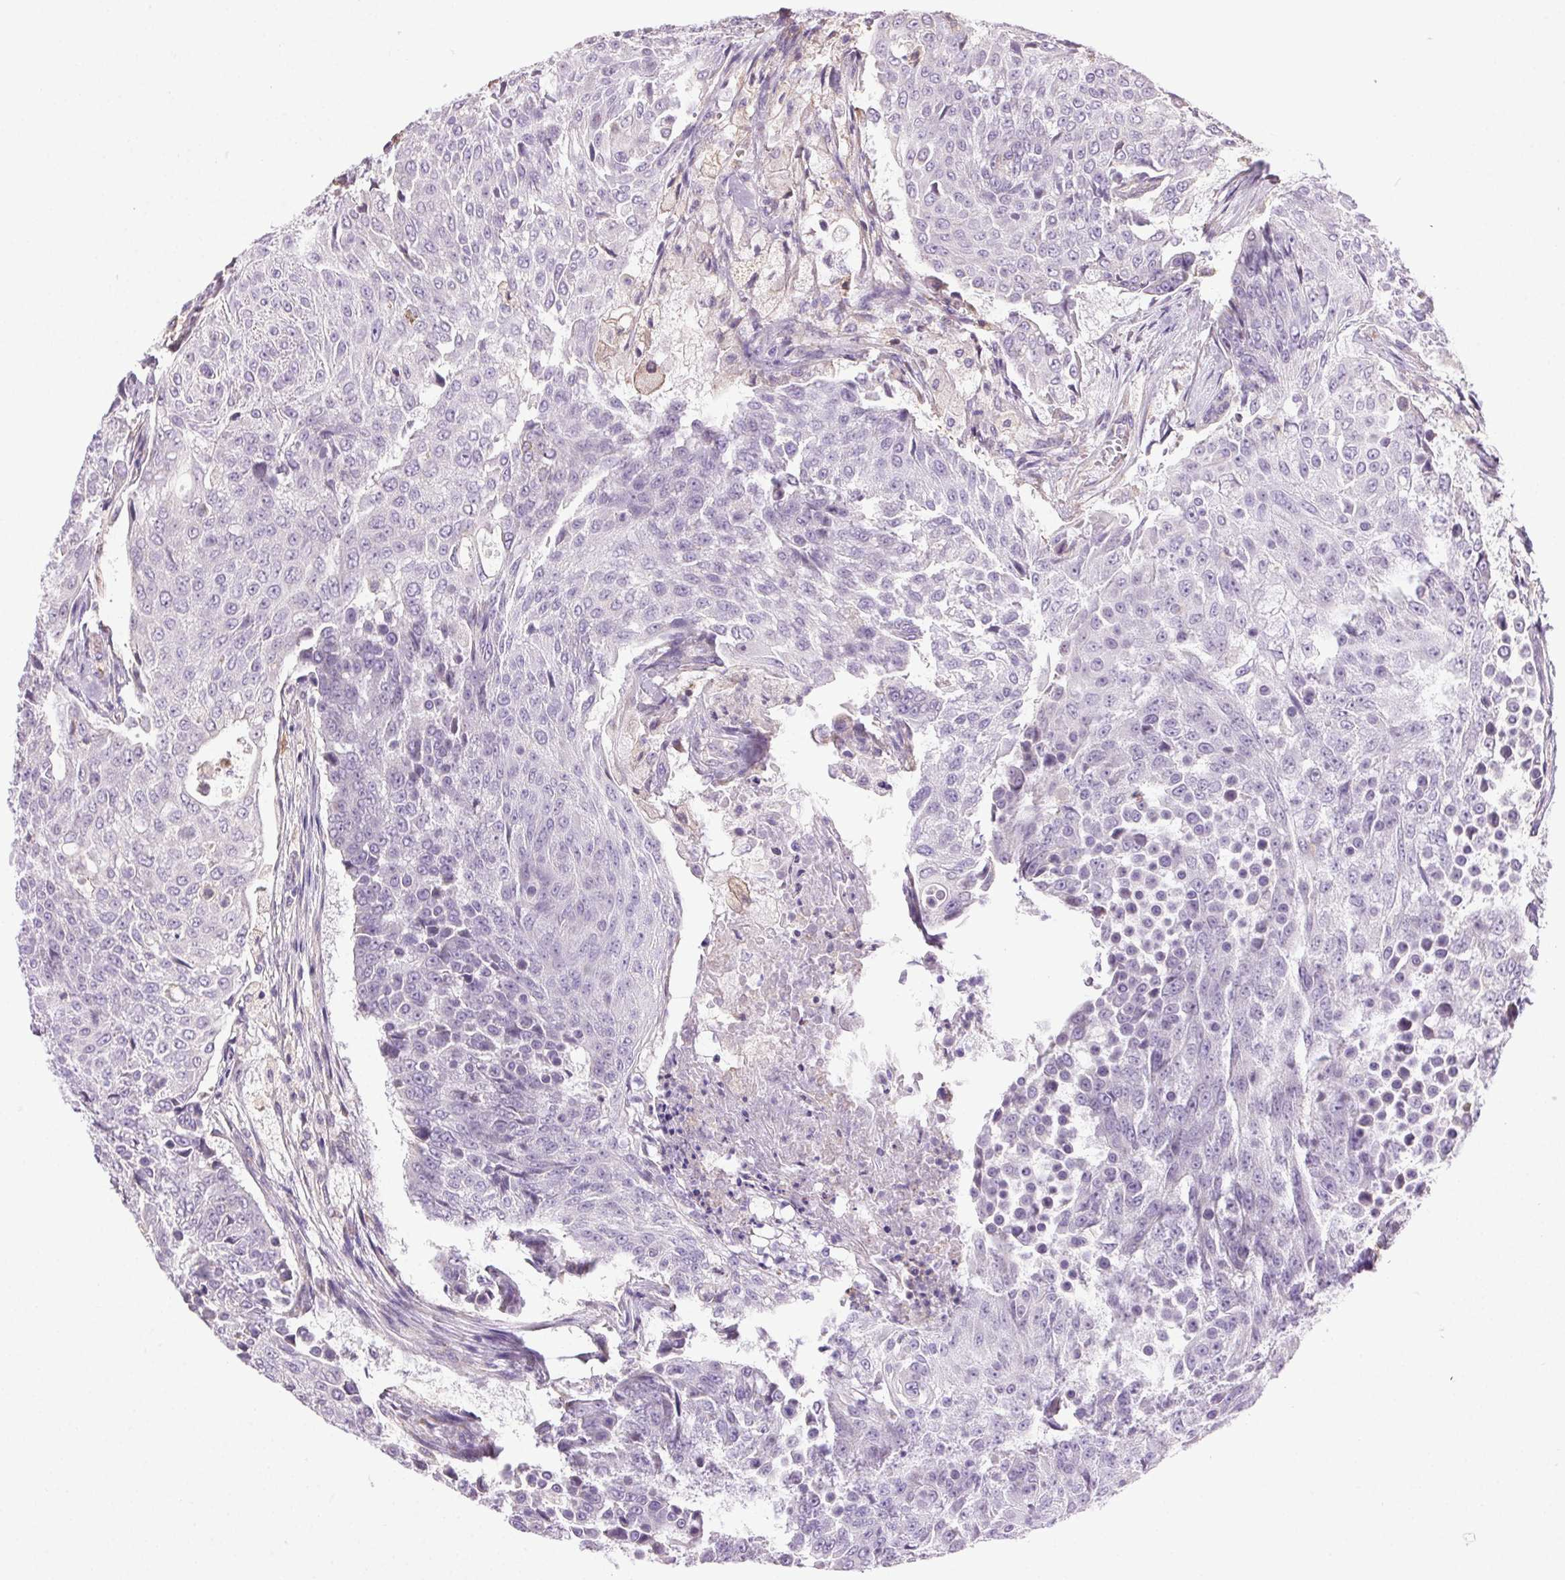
{"staining": {"intensity": "negative", "quantity": "none", "location": "none"}, "tissue": "urothelial cancer", "cell_type": "Tumor cells", "image_type": "cancer", "snomed": [{"axis": "morphology", "description": "Urothelial carcinoma, High grade"}, {"axis": "topography", "description": "Urinary bladder"}], "caption": "Urothelial cancer was stained to show a protein in brown. There is no significant staining in tumor cells. (Immunohistochemistry (ihc), brightfield microscopy, high magnification).", "gene": "SNX31", "patient": {"sex": "female", "age": 63}}